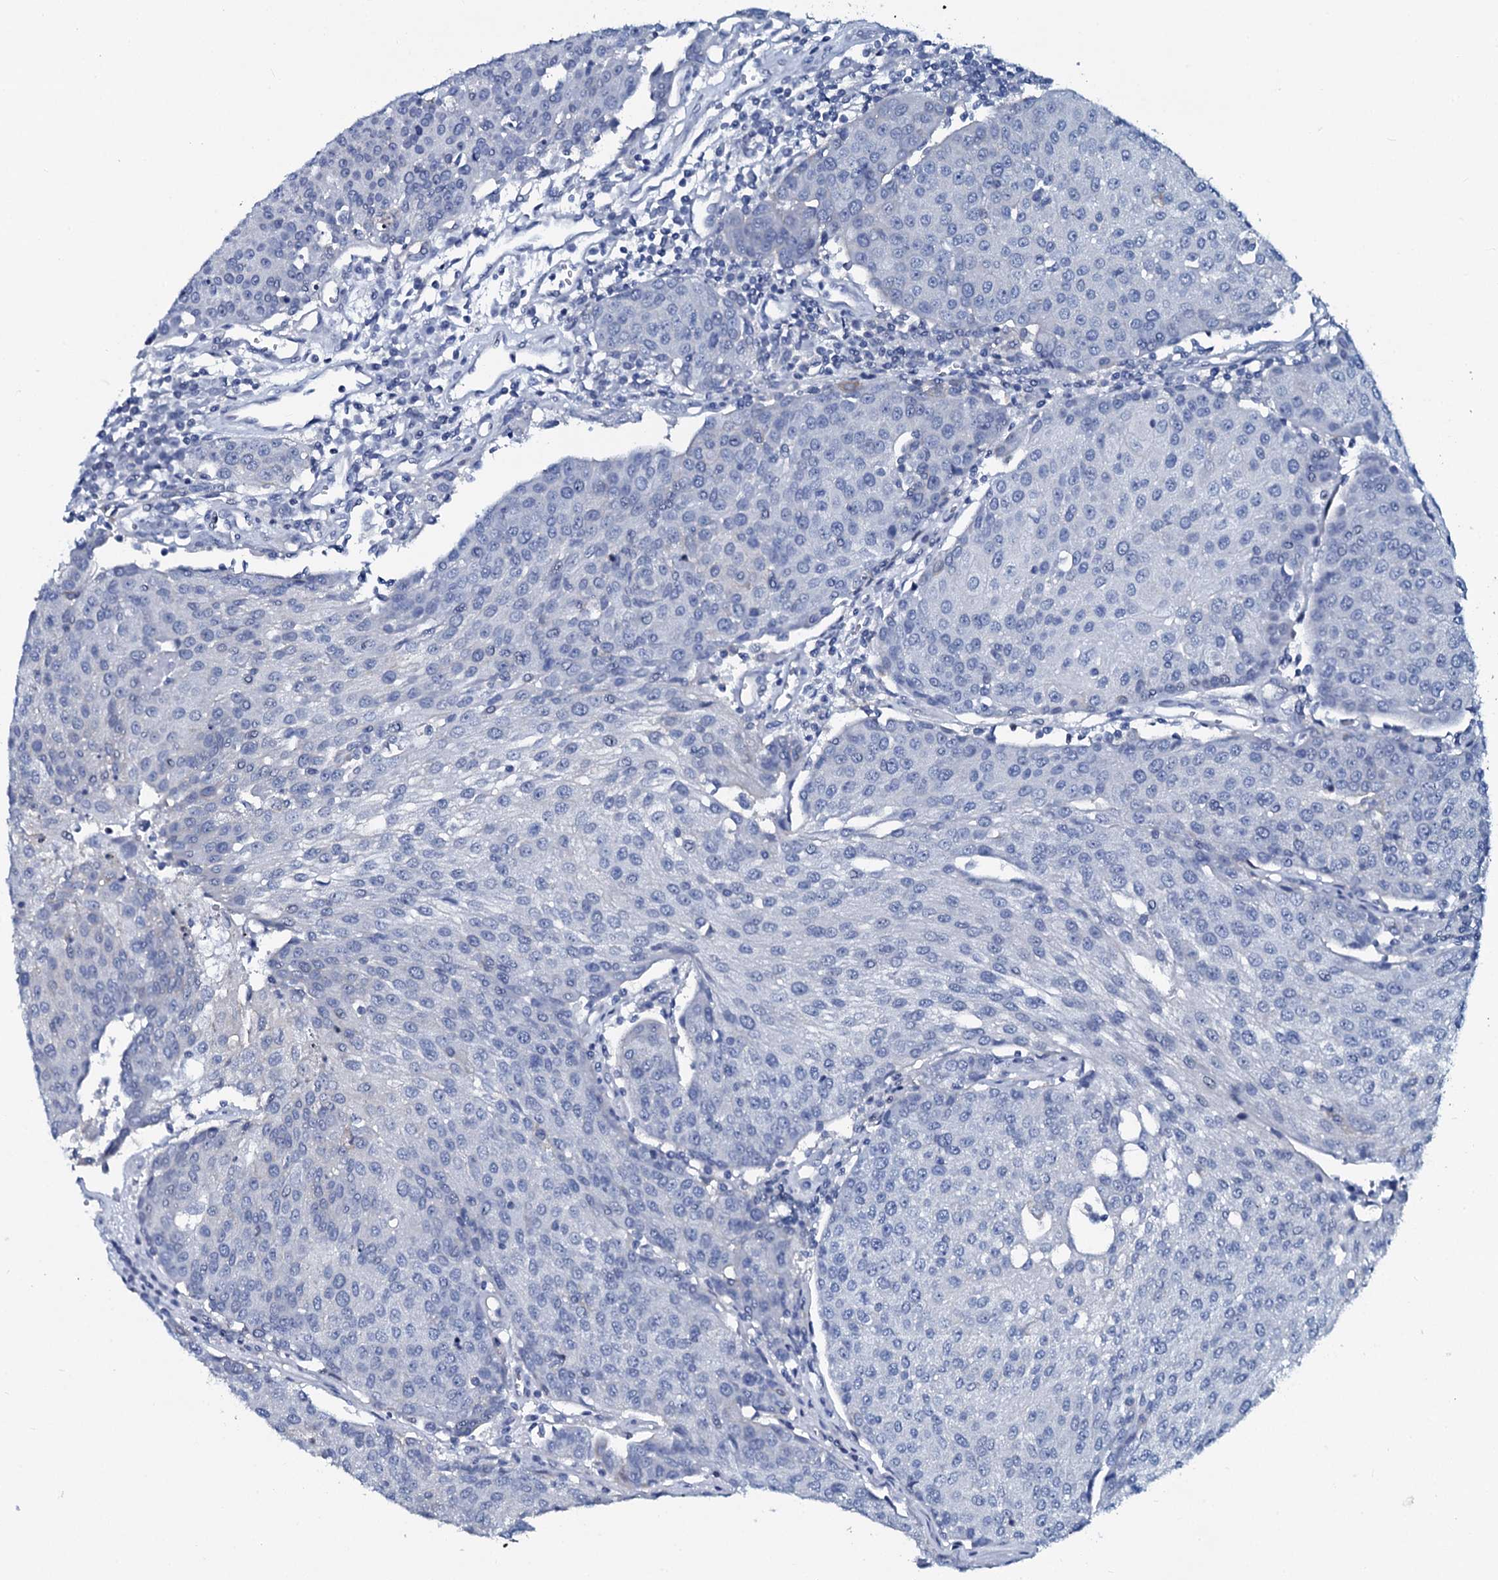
{"staining": {"intensity": "negative", "quantity": "none", "location": "none"}, "tissue": "urothelial cancer", "cell_type": "Tumor cells", "image_type": "cancer", "snomed": [{"axis": "morphology", "description": "Urothelial carcinoma, High grade"}, {"axis": "topography", "description": "Urinary bladder"}], "caption": "Tumor cells show no significant positivity in urothelial cancer. (Brightfield microscopy of DAB (3,3'-diaminobenzidine) IHC at high magnification).", "gene": "SLC4A7", "patient": {"sex": "female", "age": 85}}